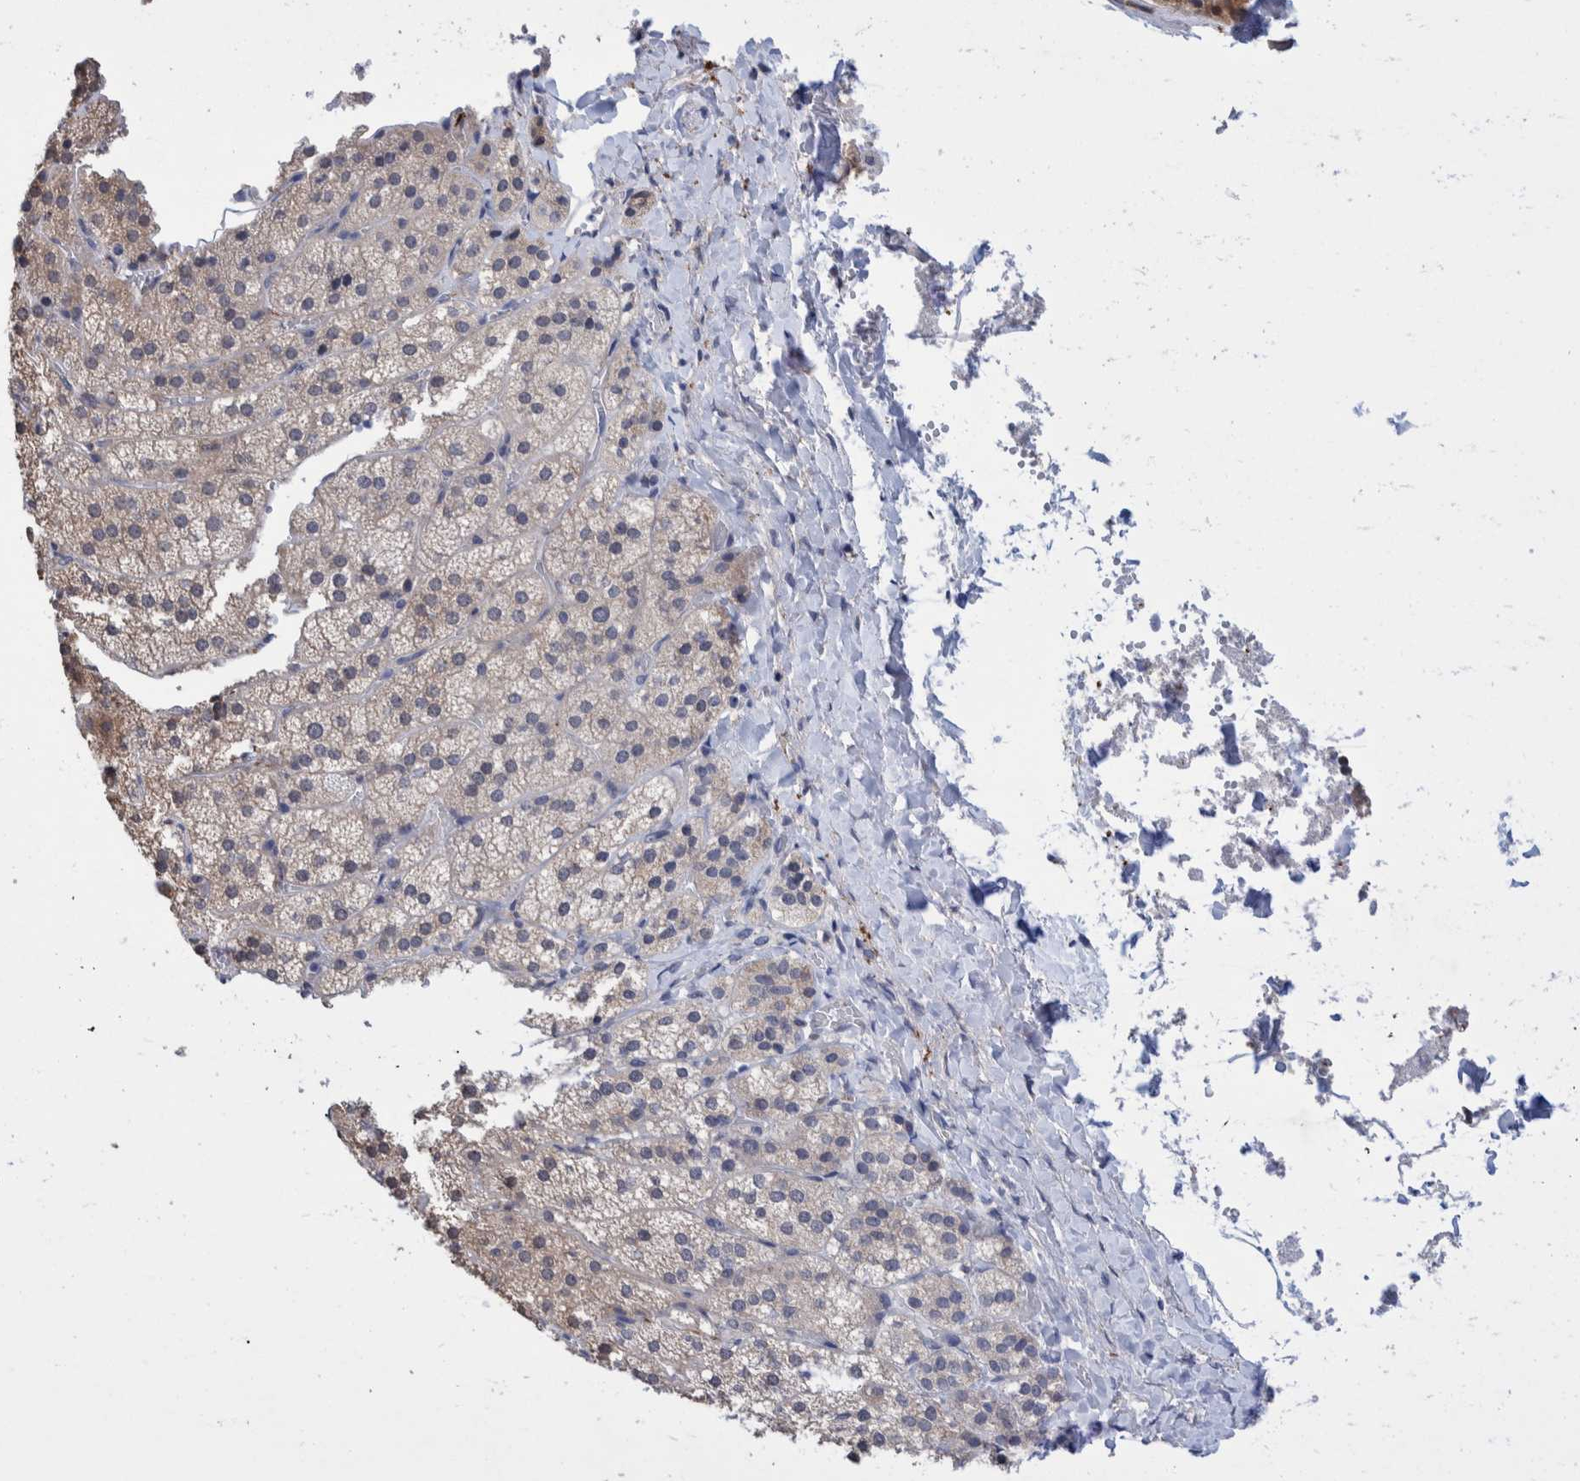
{"staining": {"intensity": "strong", "quantity": "25%-75%", "location": "cytoplasmic/membranous,nuclear"}, "tissue": "adrenal gland", "cell_type": "Glandular cells", "image_type": "normal", "snomed": [{"axis": "morphology", "description": "Normal tissue, NOS"}, {"axis": "topography", "description": "Adrenal gland"}], "caption": "Immunohistochemistry (IHC) of unremarkable human adrenal gland displays high levels of strong cytoplasmic/membranous,nuclear staining in about 25%-75% of glandular cells.", "gene": "PLPBP", "patient": {"sex": "female", "age": 44}}